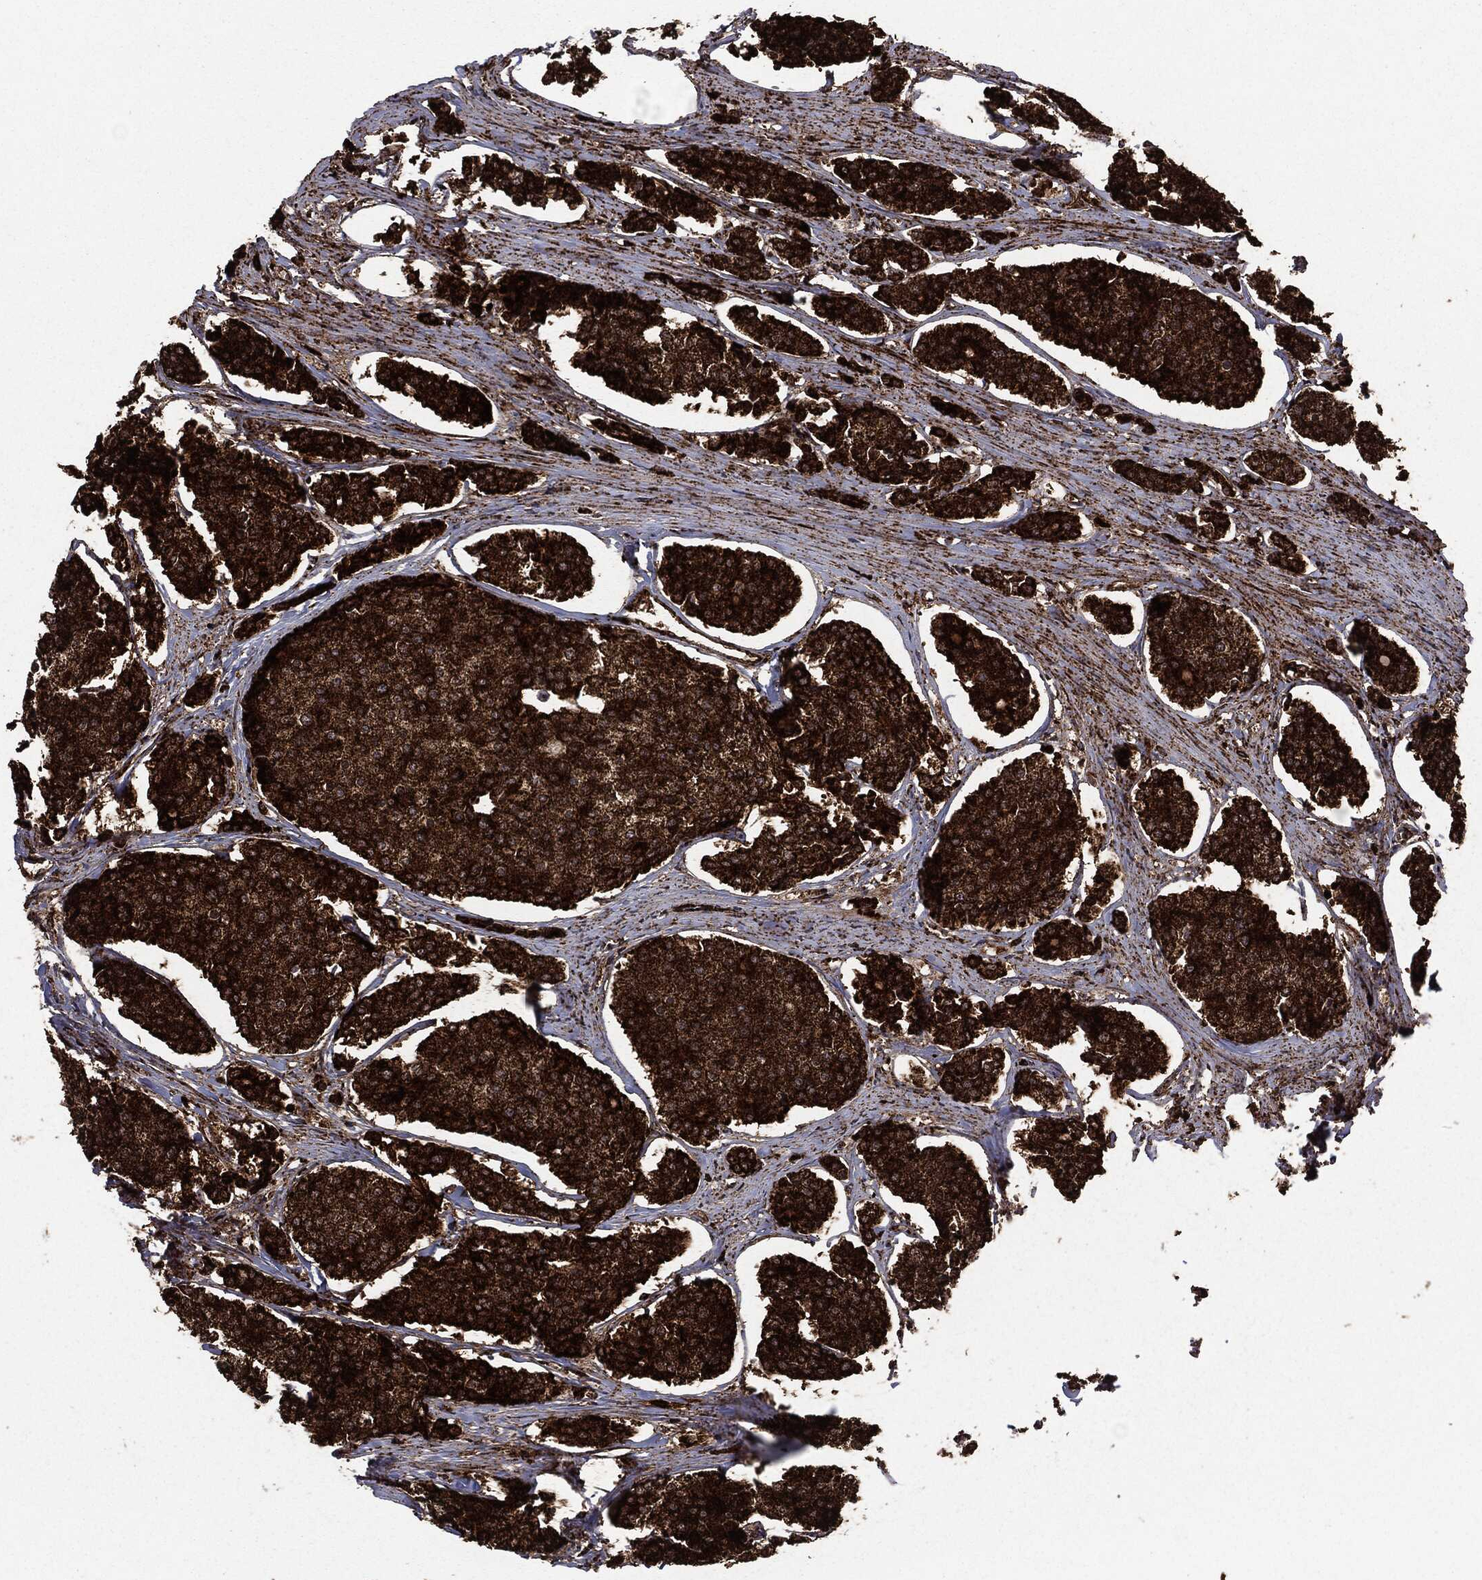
{"staining": {"intensity": "strong", "quantity": ">75%", "location": "cytoplasmic/membranous"}, "tissue": "carcinoid", "cell_type": "Tumor cells", "image_type": "cancer", "snomed": [{"axis": "morphology", "description": "Carcinoid, malignant, NOS"}, {"axis": "topography", "description": "Small intestine"}], "caption": "High-power microscopy captured an immunohistochemistry micrograph of carcinoid, revealing strong cytoplasmic/membranous positivity in approximately >75% of tumor cells. The staining was performed using DAB (3,3'-diaminobenzidine), with brown indicating positive protein expression. Nuclei are stained blue with hematoxylin.", "gene": "MAP2K1", "patient": {"sex": "female", "age": 65}}